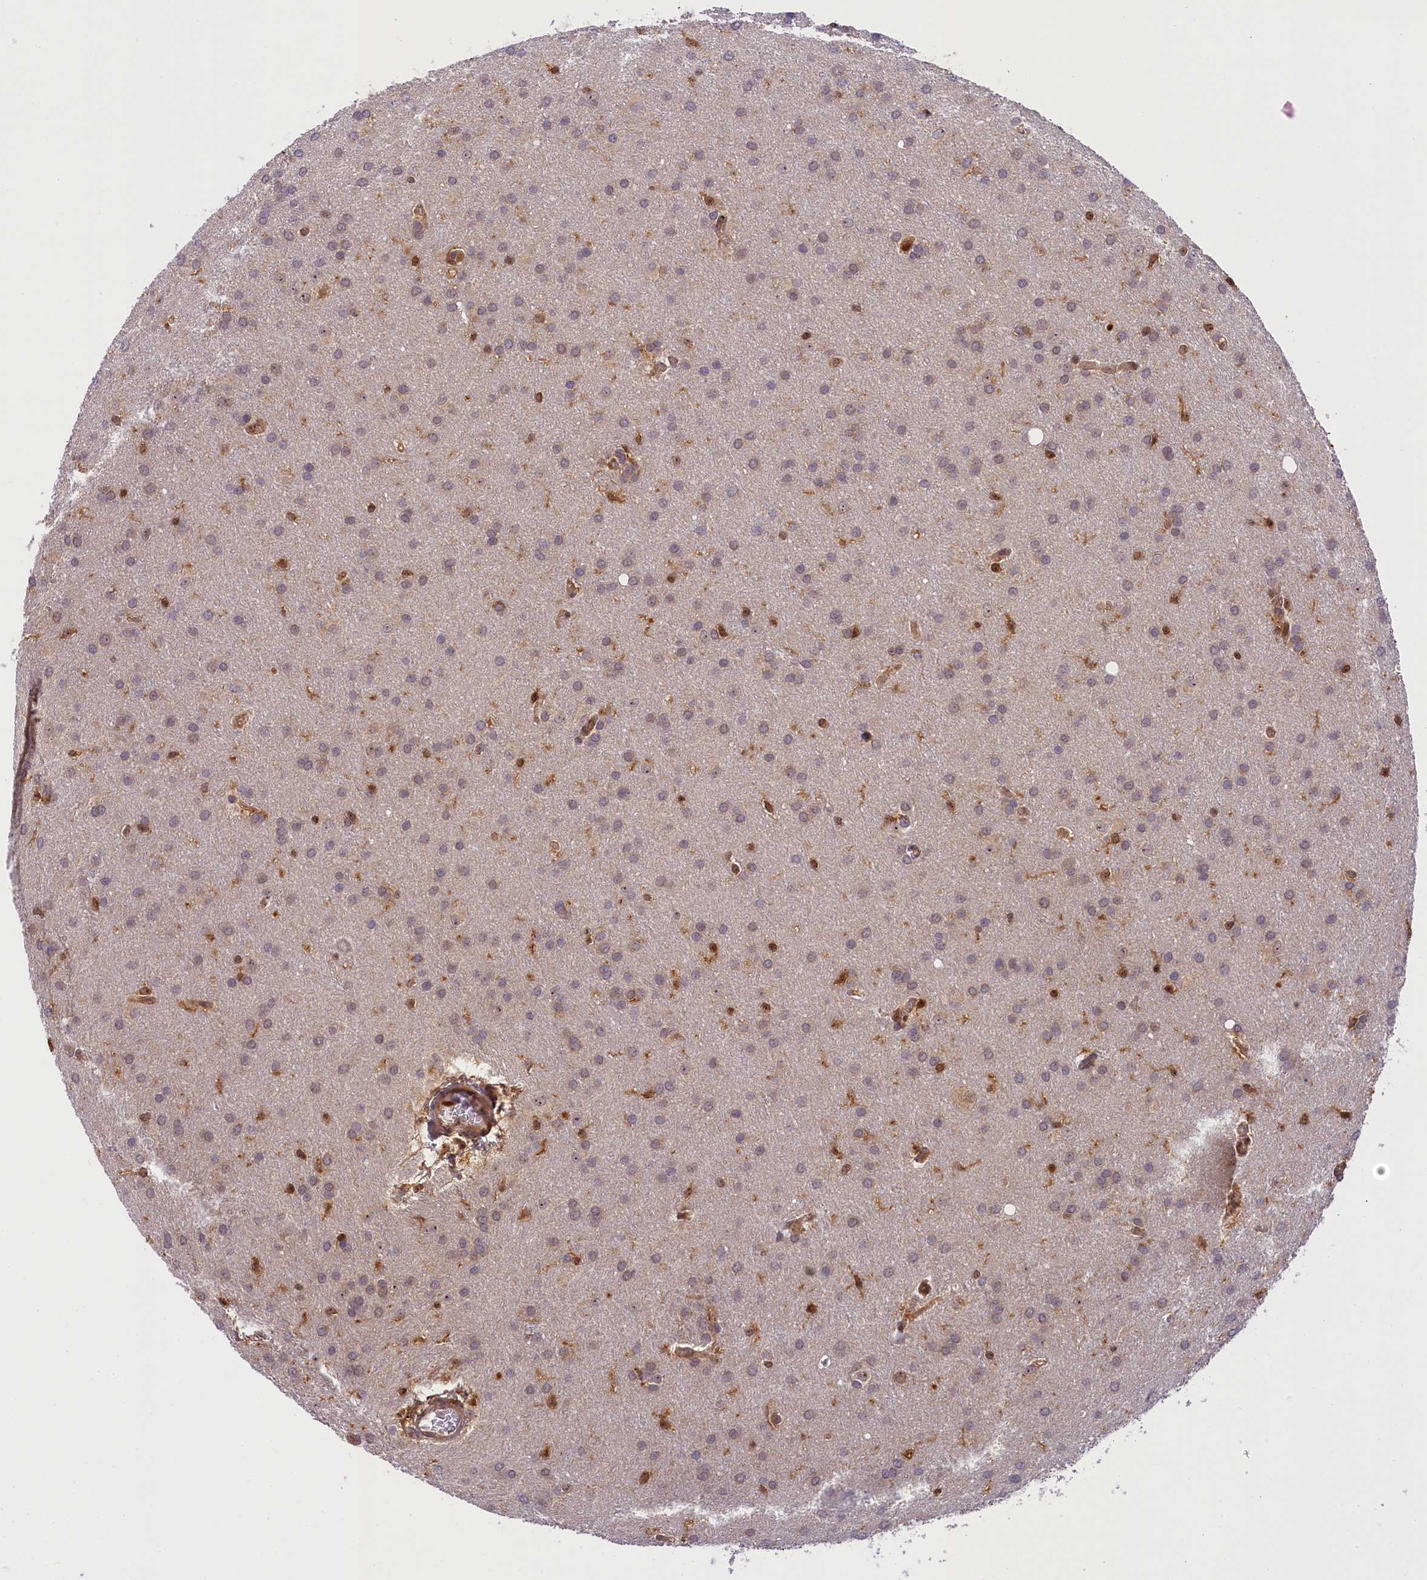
{"staining": {"intensity": "weak", "quantity": "25%-75%", "location": "cytoplasmic/membranous,nuclear"}, "tissue": "glioma", "cell_type": "Tumor cells", "image_type": "cancer", "snomed": [{"axis": "morphology", "description": "Glioma, malignant, Low grade"}, {"axis": "topography", "description": "Brain"}], "caption": "This image shows malignant low-grade glioma stained with immunohistochemistry (IHC) to label a protein in brown. The cytoplasmic/membranous and nuclear of tumor cells show weak positivity for the protein. Nuclei are counter-stained blue.", "gene": "EIF6", "patient": {"sex": "female", "age": 32}}